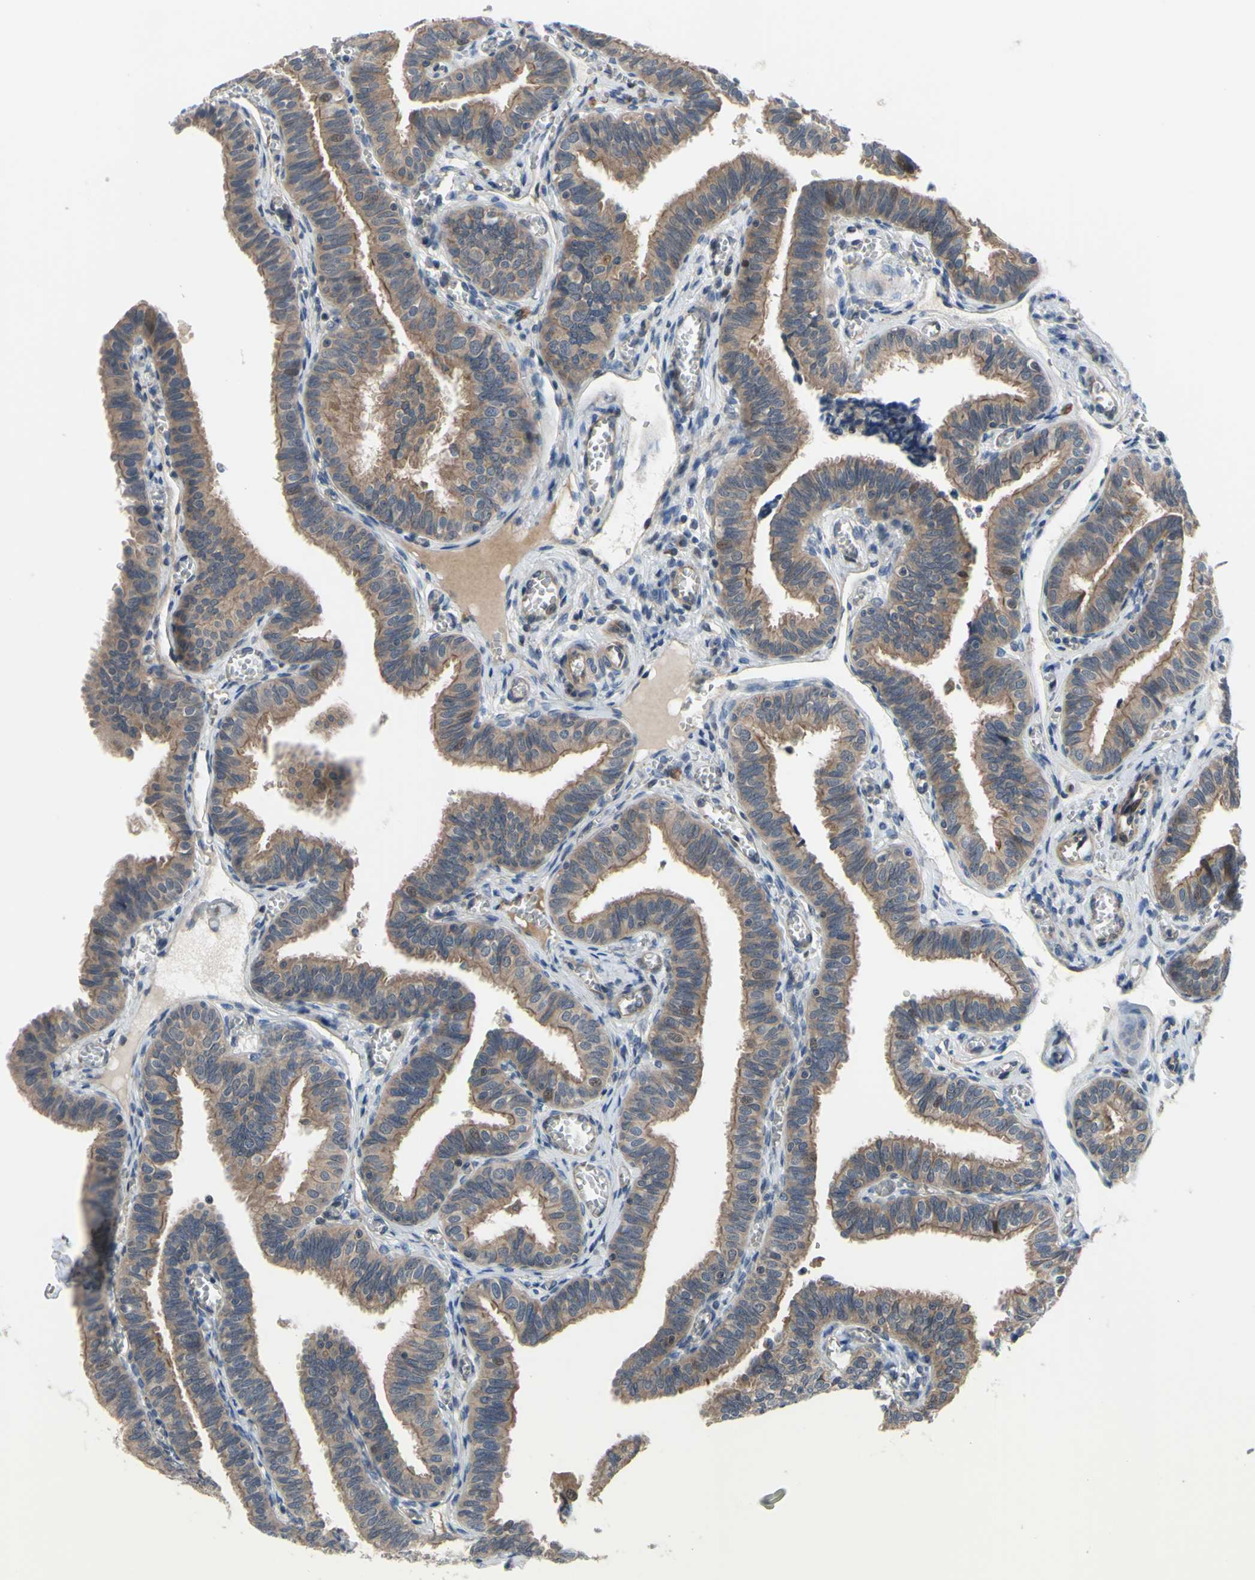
{"staining": {"intensity": "moderate", "quantity": ">75%", "location": "cytoplasmic/membranous,nuclear"}, "tissue": "fallopian tube", "cell_type": "Glandular cells", "image_type": "normal", "snomed": [{"axis": "morphology", "description": "Normal tissue, NOS"}, {"axis": "topography", "description": "Fallopian tube"}], "caption": "Immunohistochemistry (DAB) staining of normal fallopian tube reveals moderate cytoplasmic/membranous,nuclear protein expression in approximately >75% of glandular cells. The protein is shown in brown color, while the nuclei are stained blue.", "gene": "COMMD9", "patient": {"sex": "female", "age": 46}}